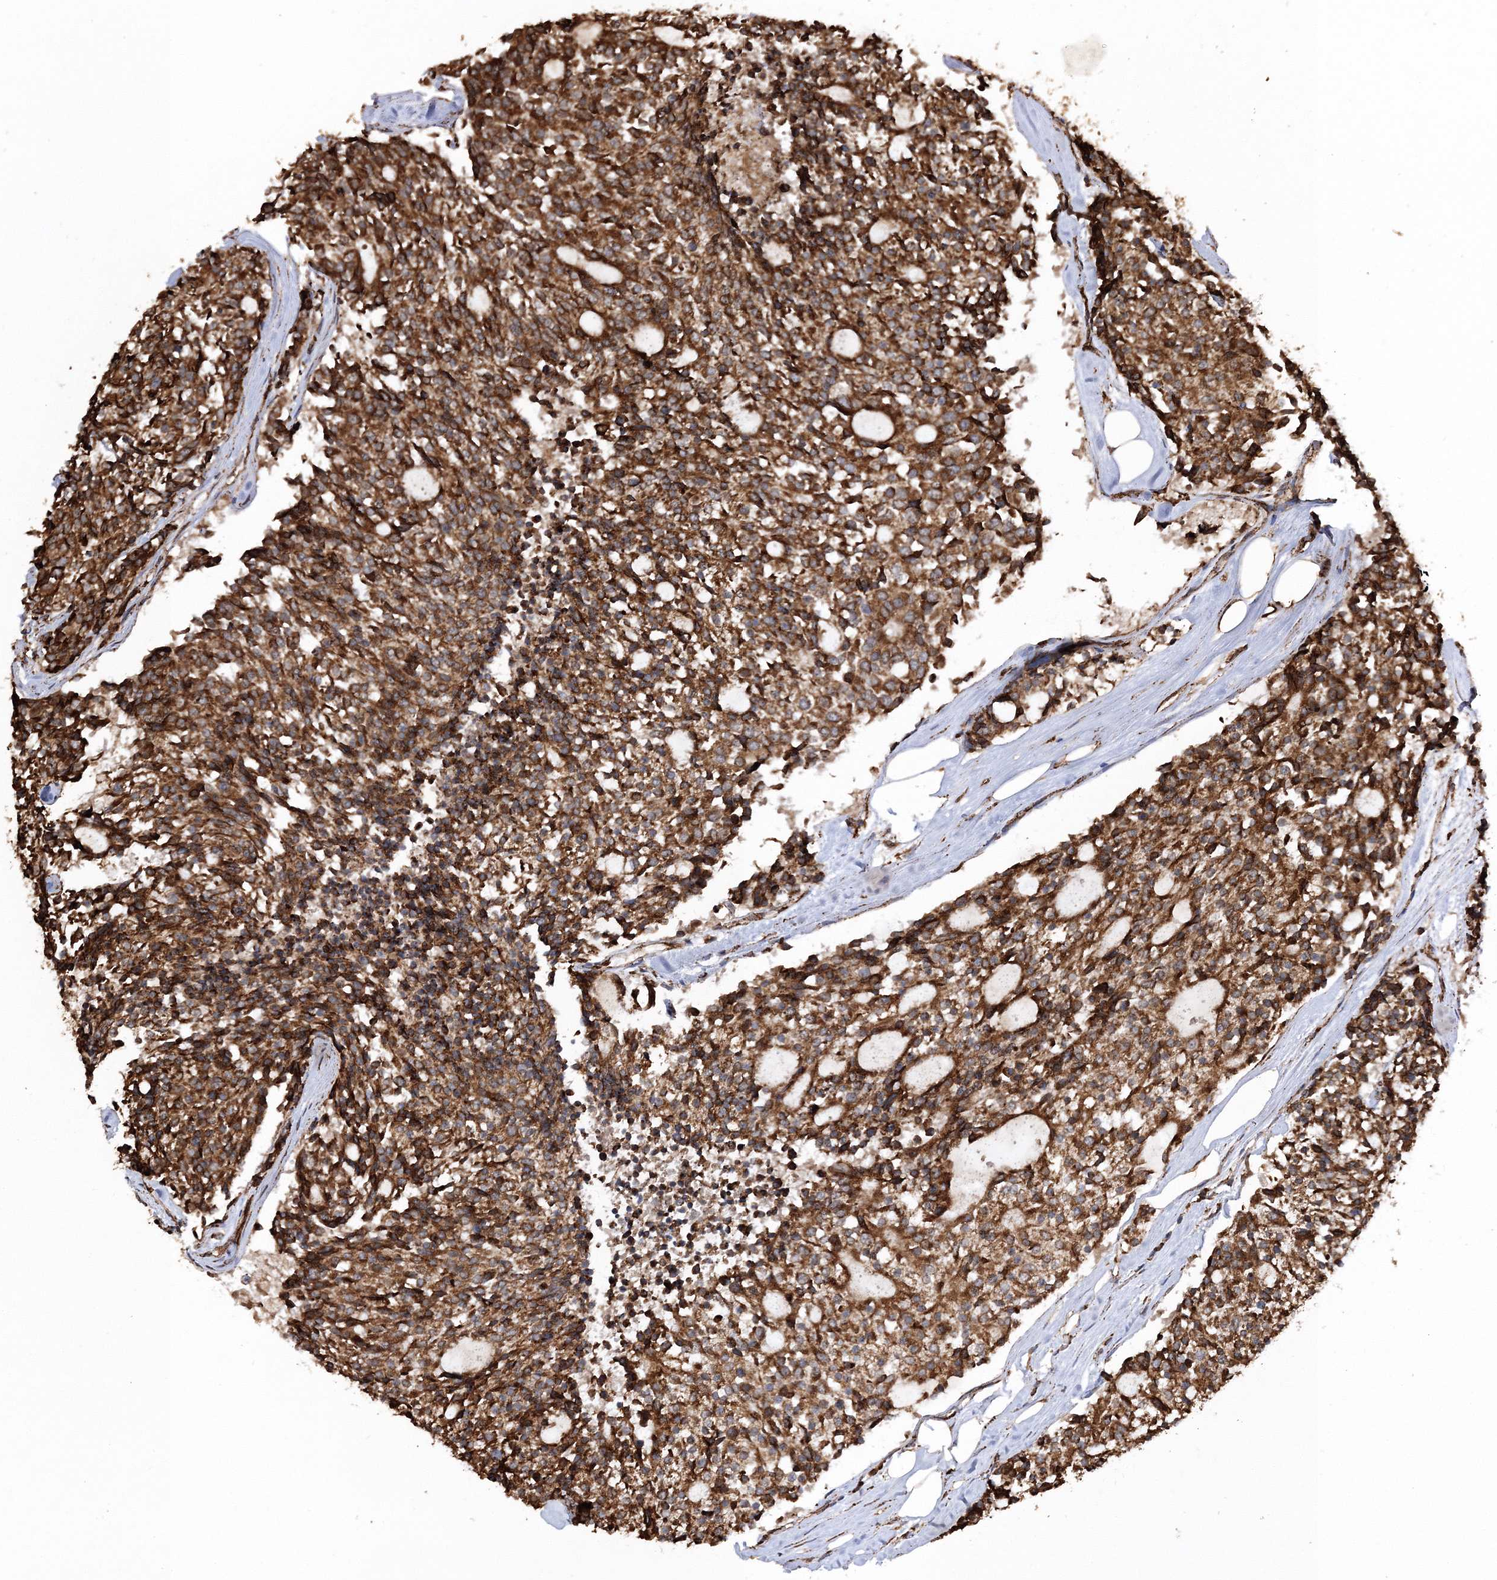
{"staining": {"intensity": "strong", "quantity": ">75%", "location": "cytoplasmic/membranous"}, "tissue": "carcinoid", "cell_type": "Tumor cells", "image_type": "cancer", "snomed": [{"axis": "morphology", "description": "Carcinoid, malignant, NOS"}, {"axis": "topography", "description": "Pancreas"}], "caption": "Immunohistochemical staining of human carcinoid (malignant) demonstrates high levels of strong cytoplasmic/membranous expression in approximately >75% of tumor cells.", "gene": "SCRN3", "patient": {"sex": "female", "age": 54}}